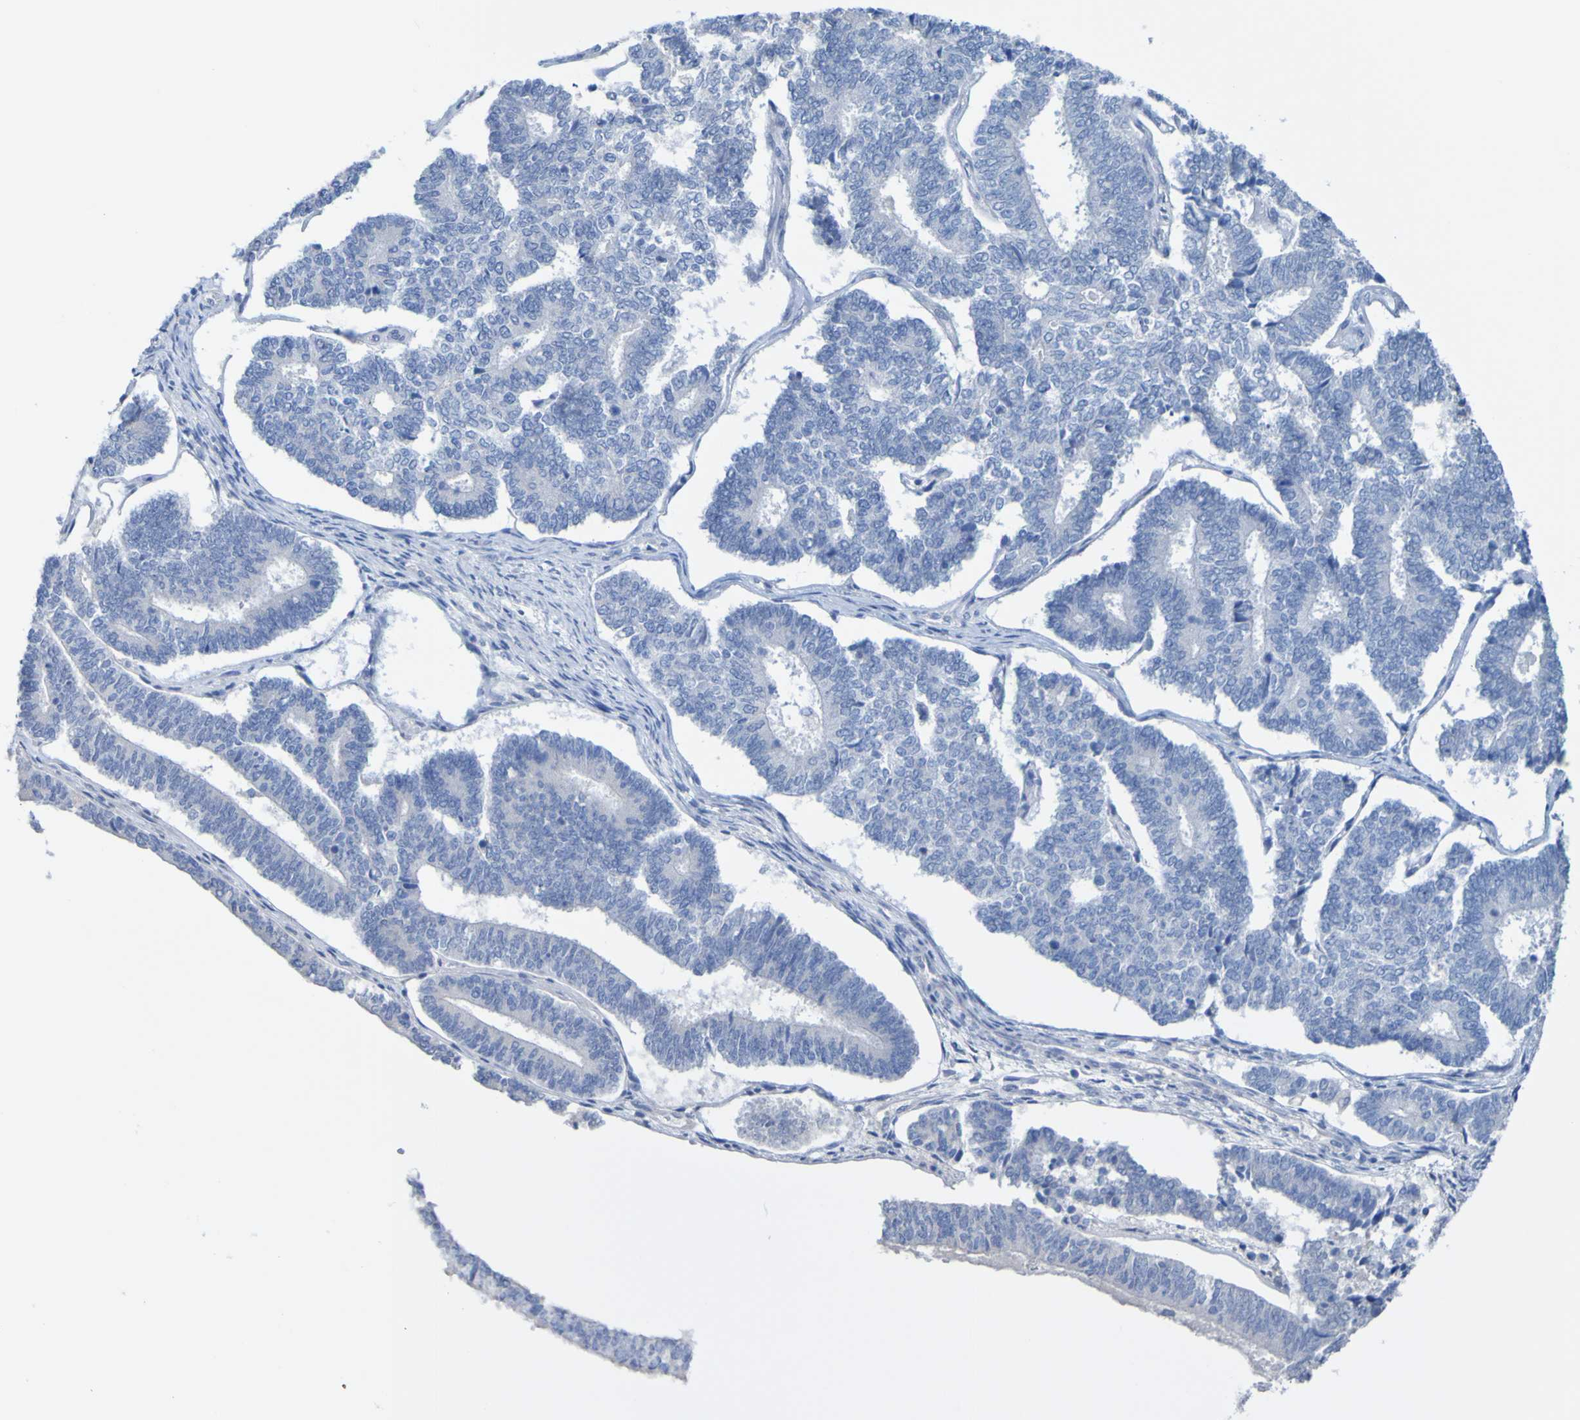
{"staining": {"intensity": "negative", "quantity": "none", "location": "none"}, "tissue": "endometrial cancer", "cell_type": "Tumor cells", "image_type": "cancer", "snomed": [{"axis": "morphology", "description": "Adenocarcinoma, NOS"}, {"axis": "topography", "description": "Endometrium"}], "caption": "An image of human endometrial cancer (adenocarcinoma) is negative for staining in tumor cells.", "gene": "ACMSD", "patient": {"sex": "female", "age": 70}}